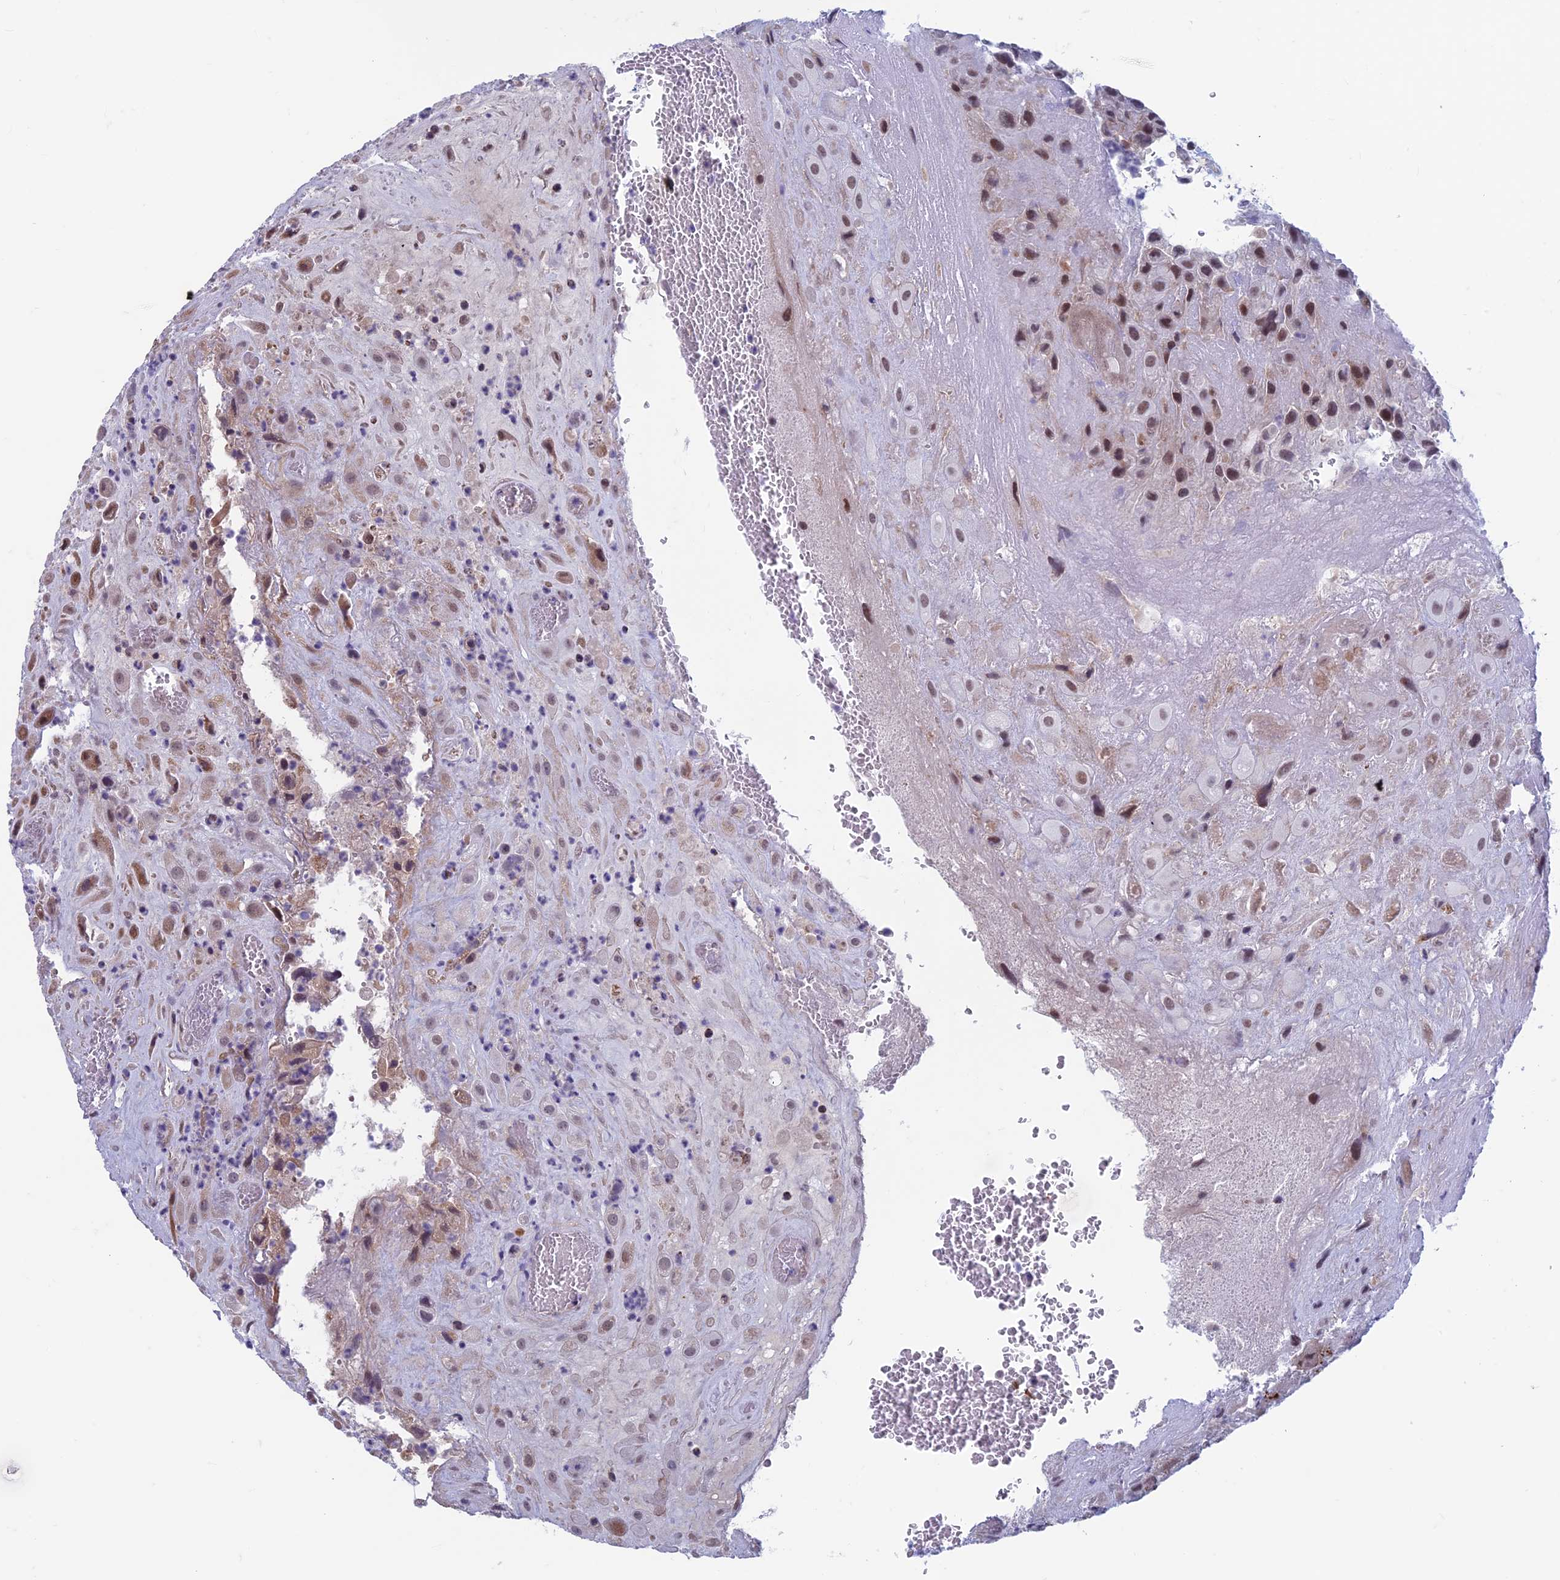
{"staining": {"intensity": "moderate", "quantity": "25%-75%", "location": "cytoplasmic/membranous,nuclear"}, "tissue": "placenta", "cell_type": "Decidual cells", "image_type": "normal", "snomed": [{"axis": "morphology", "description": "Normal tissue, NOS"}, {"axis": "topography", "description": "Placenta"}], "caption": "Decidual cells show moderate cytoplasmic/membranous,nuclear positivity in about 25%-75% of cells in benign placenta.", "gene": "ASH2L", "patient": {"sex": "female", "age": 35}}